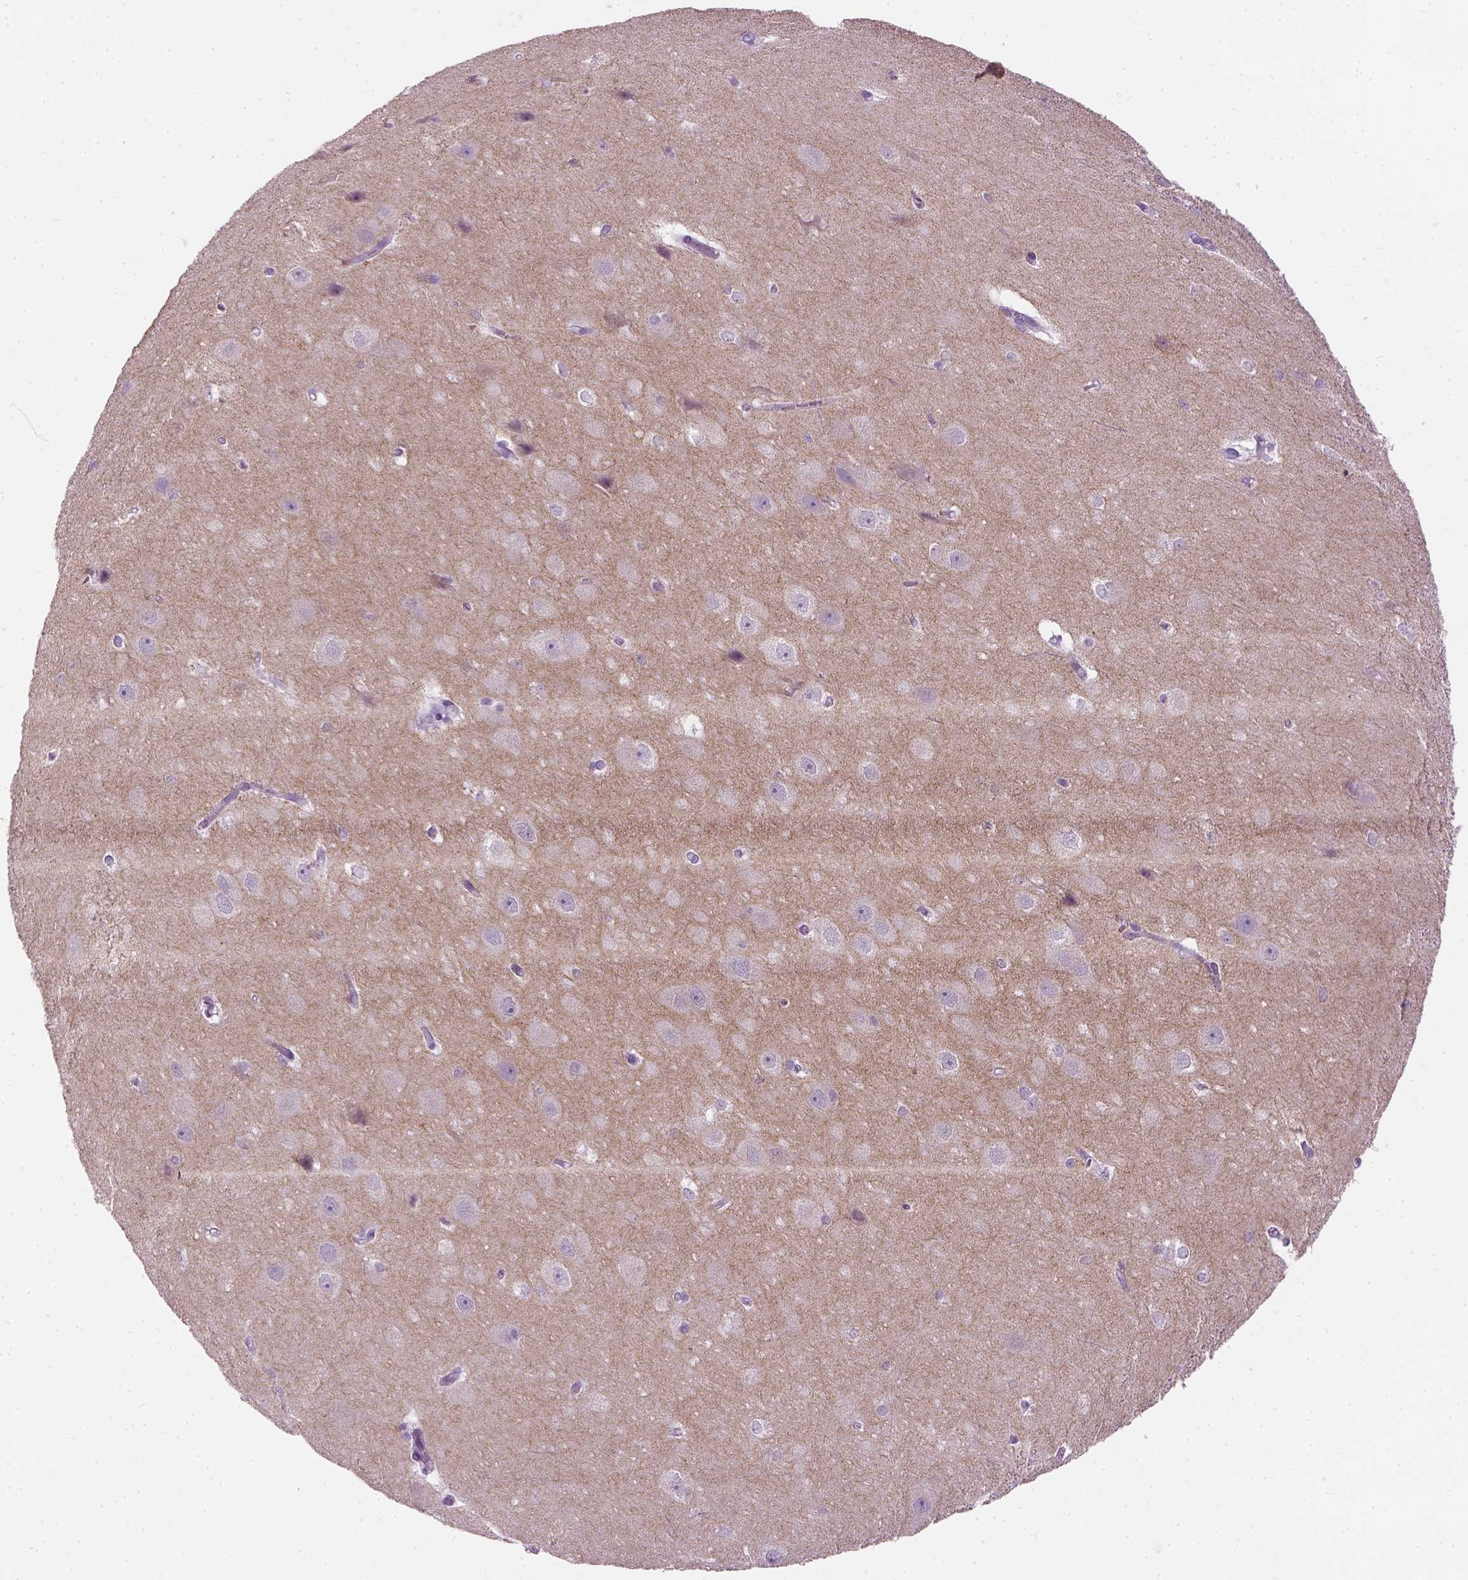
{"staining": {"intensity": "negative", "quantity": "none", "location": "none"}, "tissue": "hippocampus", "cell_type": "Glial cells", "image_type": "normal", "snomed": [{"axis": "morphology", "description": "Normal tissue, NOS"}, {"axis": "topography", "description": "Cerebral cortex"}, {"axis": "topography", "description": "Hippocampus"}], "caption": "Hippocampus was stained to show a protein in brown. There is no significant positivity in glial cells. (DAB (3,3'-diaminobenzidine) immunohistochemistry, high magnification).", "gene": "GABRB2", "patient": {"sex": "female", "age": 19}}